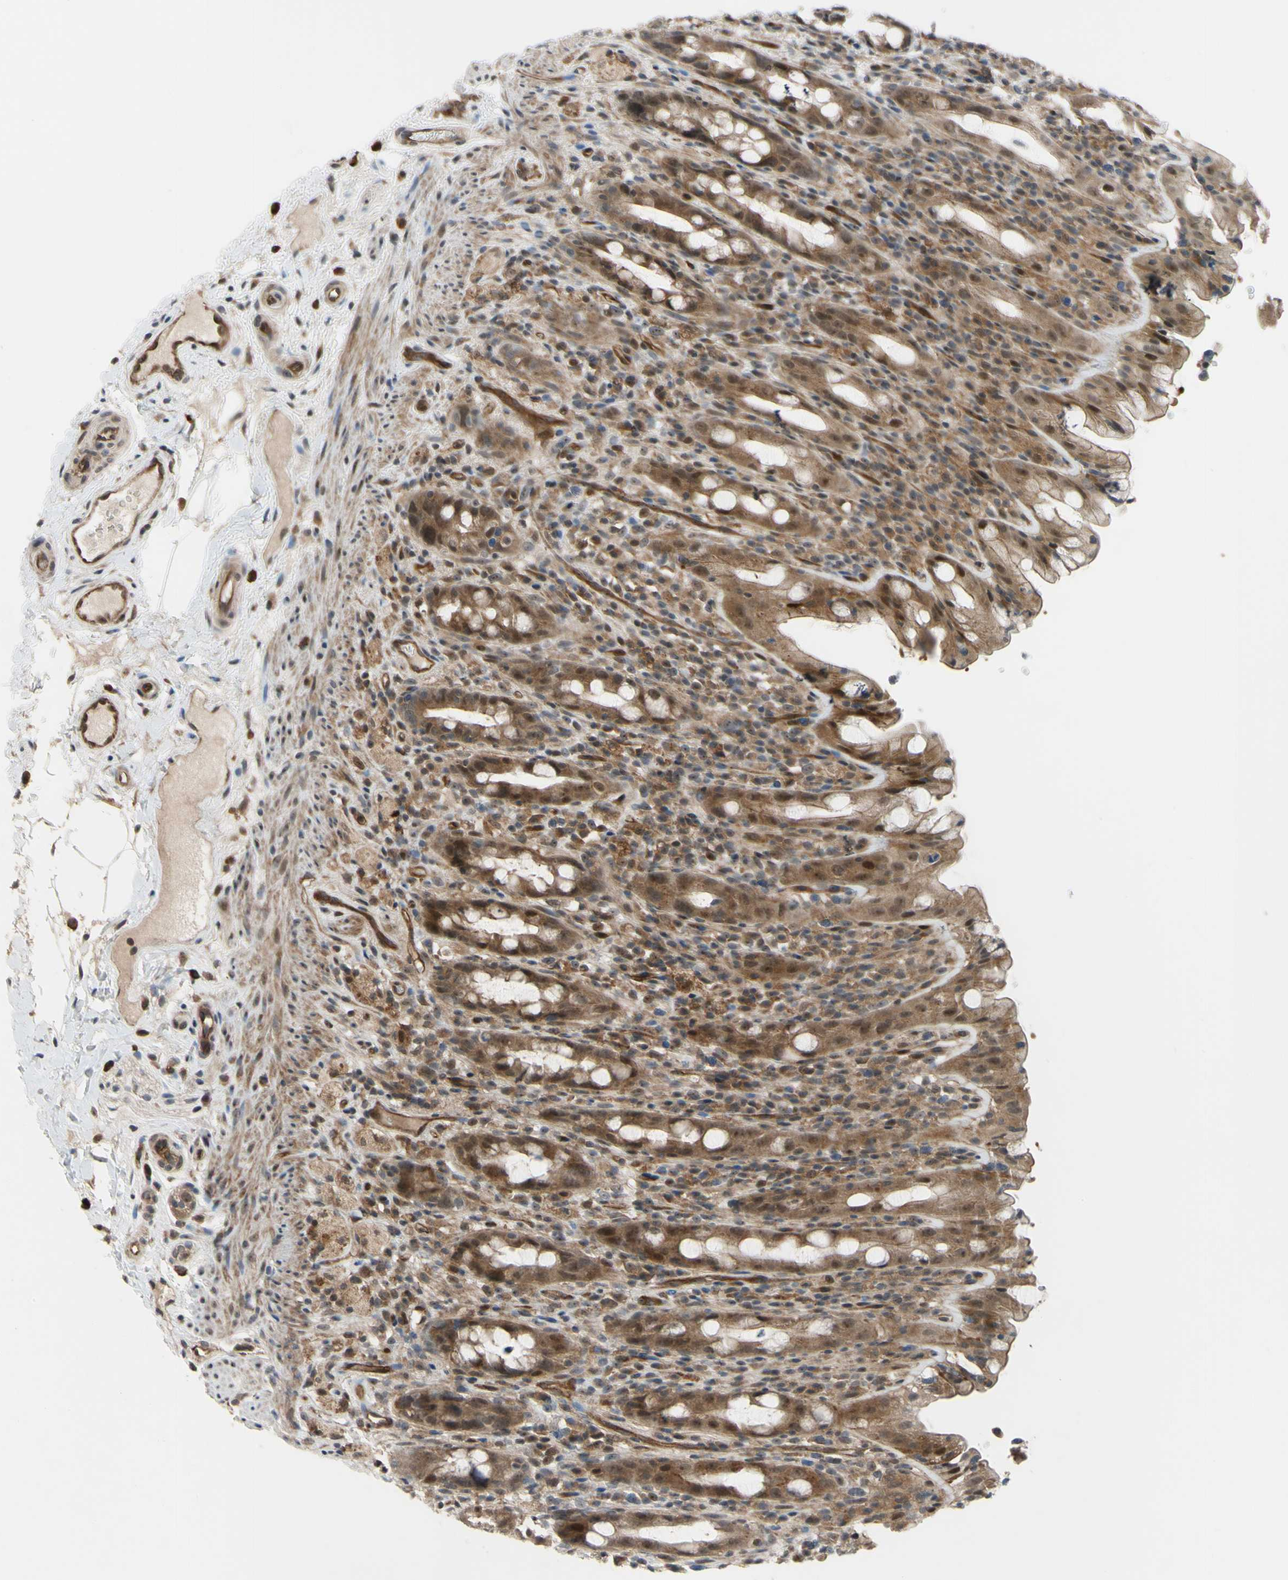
{"staining": {"intensity": "moderate", "quantity": ">75%", "location": "cytoplasmic/membranous,nuclear"}, "tissue": "rectum", "cell_type": "Glandular cells", "image_type": "normal", "snomed": [{"axis": "morphology", "description": "Normal tissue, NOS"}, {"axis": "topography", "description": "Rectum"}], "caption": "A photomicrograph of human rectum stained for a protein exhibits moderate cytoplasmic/membranous,nuclear brown staining in glandular cells. (DAB (3,3'-diaminobenzidine) IHC, brown staining for protein, blue staining for nuclei).", "gene": "COMMD9", "patient": {"sex": "male", "age": 44}}